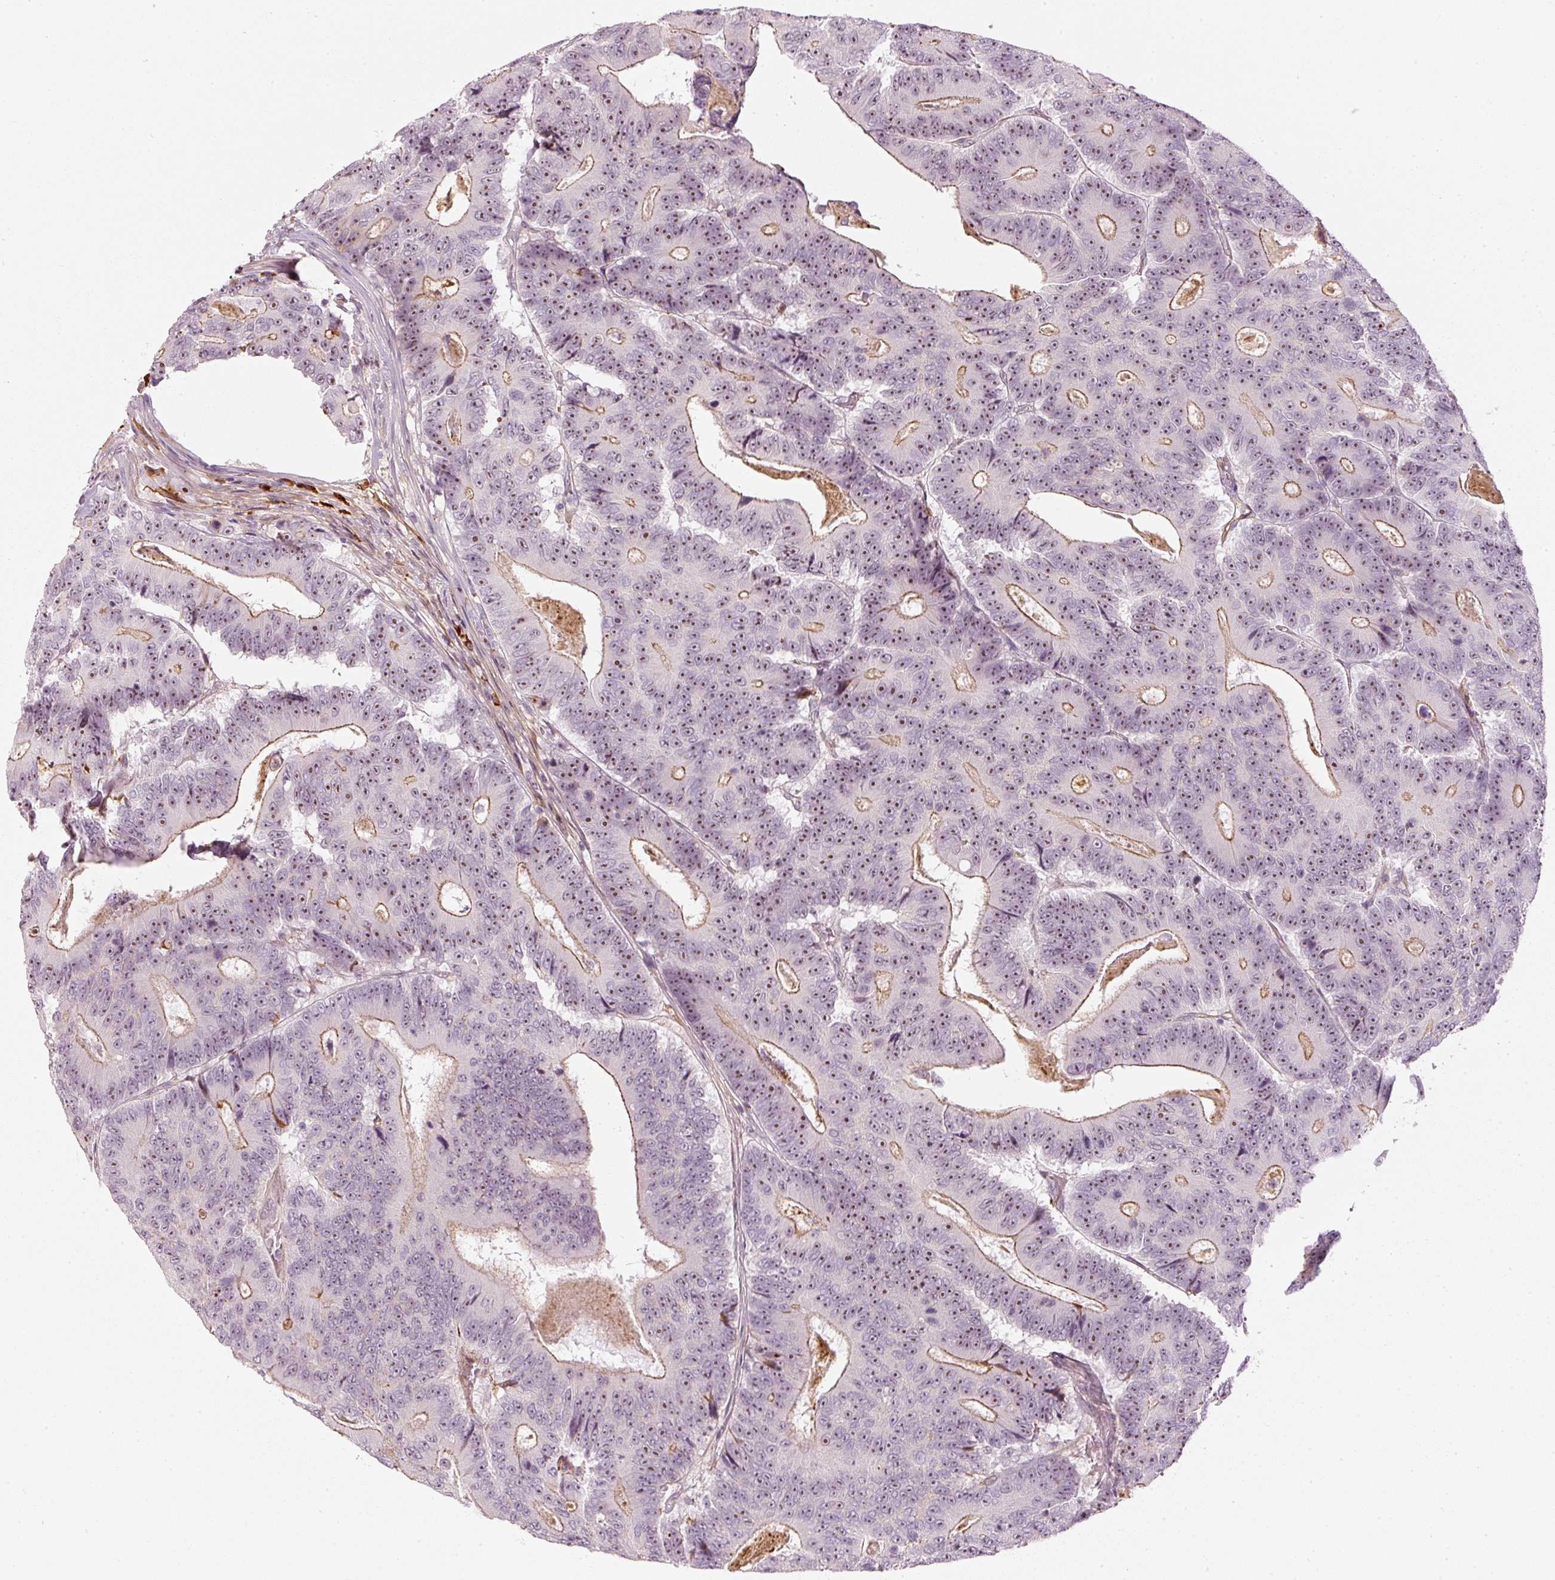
{"staining": {"intensity": "moderate", "quantity": ">75%", "location": "nuclear"}, "tissue": "colorectal cancer", "cell_type": "Tumor cells", "image_type": "cancer", "snomed": [{"axis": "morphology", "description": "Adenocarcinoma, NOS"}, {"axis": "topography", "description": "Colon"}], "caption": "Immunohistochemical staining of human colorectal adenocarcinoma reveals moderate nuclear protein positivity in approximately >75% of tumor cells. Immunohistochemistry (ihc) stains the protein in brown and the nuclei are stained blue.", "gene": "VCAM1", "patient": {"sex": "male", "age": 83}}